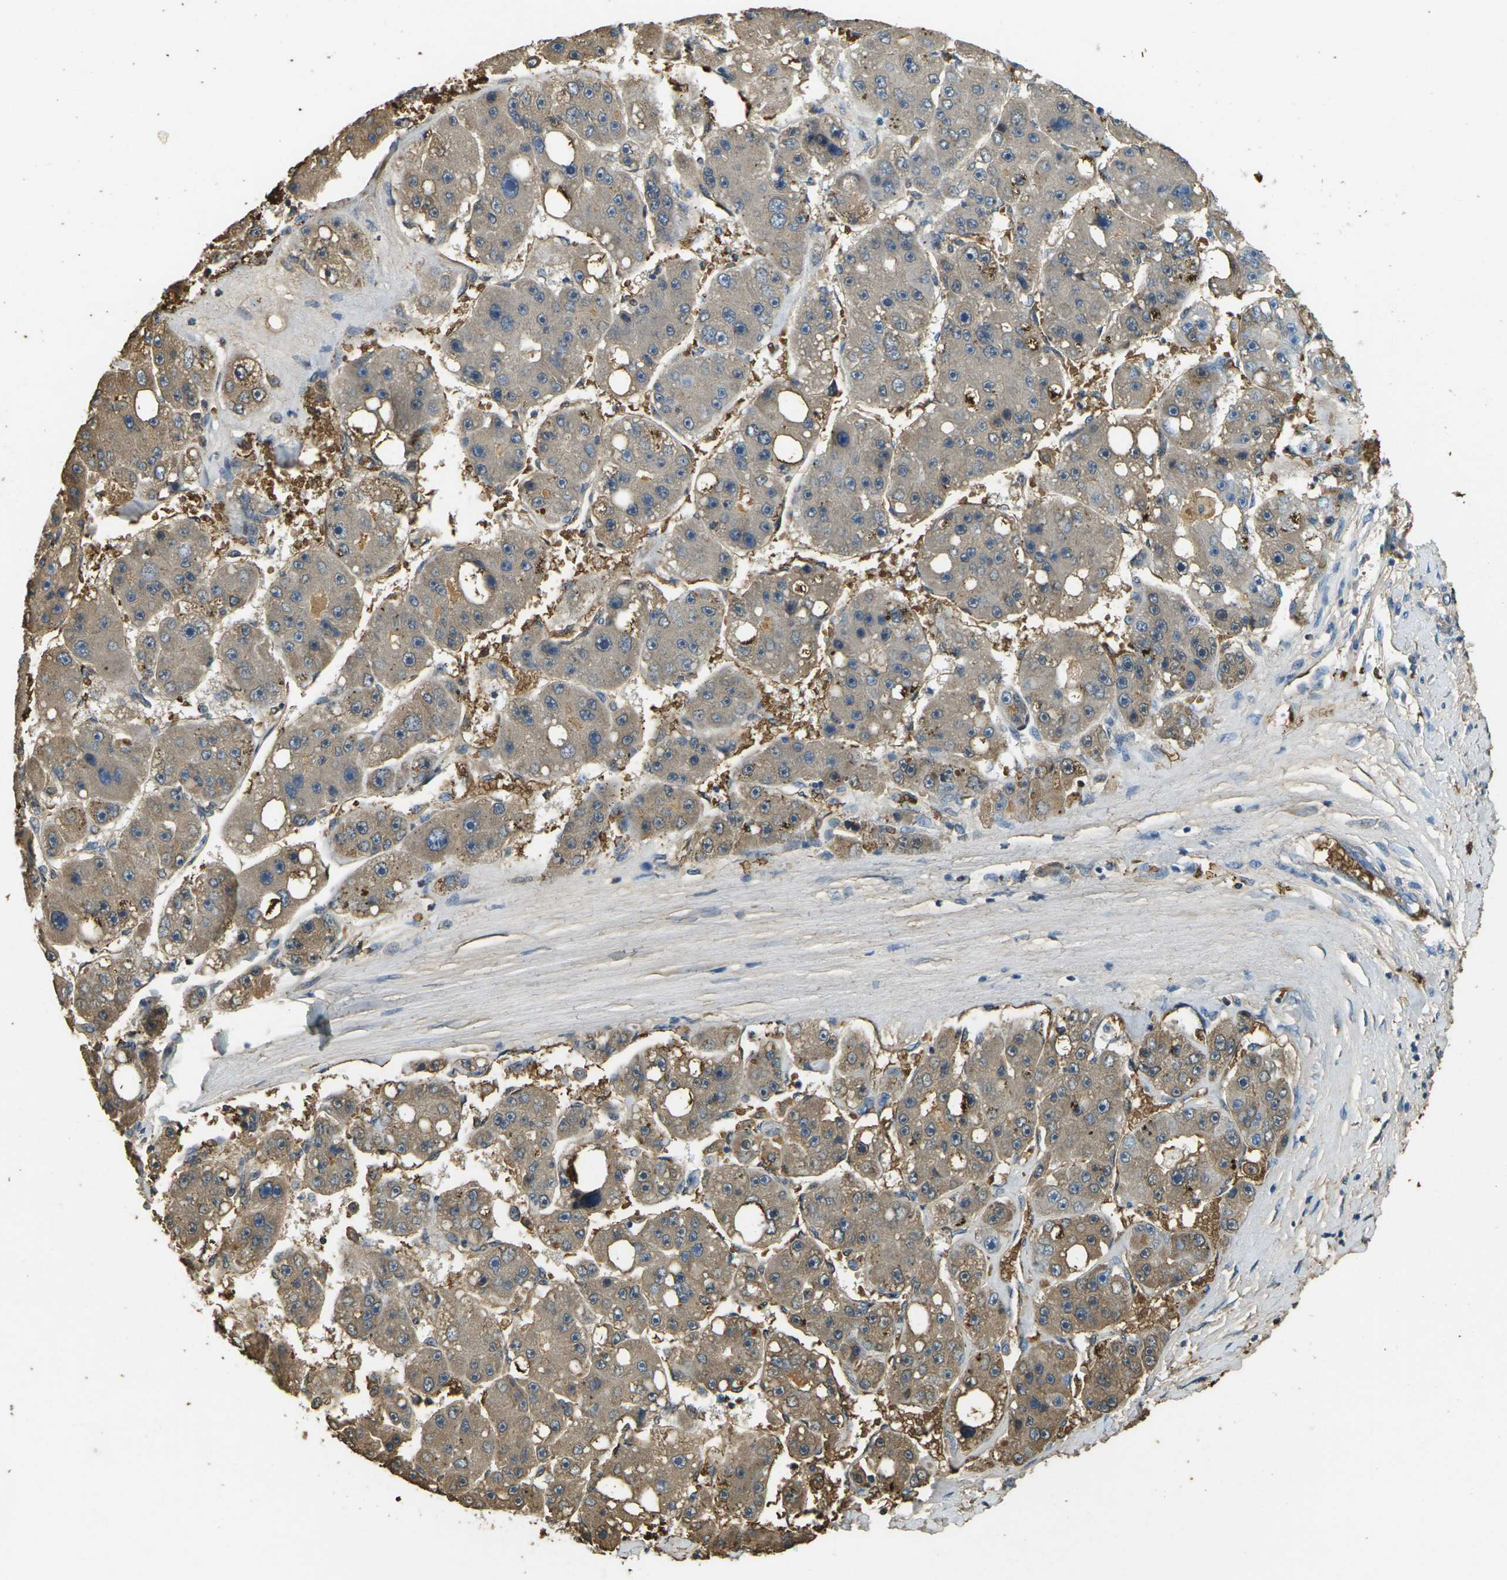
{"staining": {"intensity": "moderate", "quantity": ">75%", "location": "cytoplasmic/membranous"}, "tissue": "liver cancer", "cell_type": "Tumor cells", "image_type": "cancer", "snomed": [{"axis": "morphology", "description": "Carcinoma, Hepatocellular, NOS"}, {"axis": "topography", "description": "Liver"}], "caption": "Liver hepatocellular carcinoma stained with DAB (3,3'-diaminobenzidine) immunohistochemistry (IHC) reveals medium levels of moderate cytoplasmic/membranous staining in about >75% of tumor cells.", "gene": "HBB", "patient": {"sex": "female", "age": 61}}